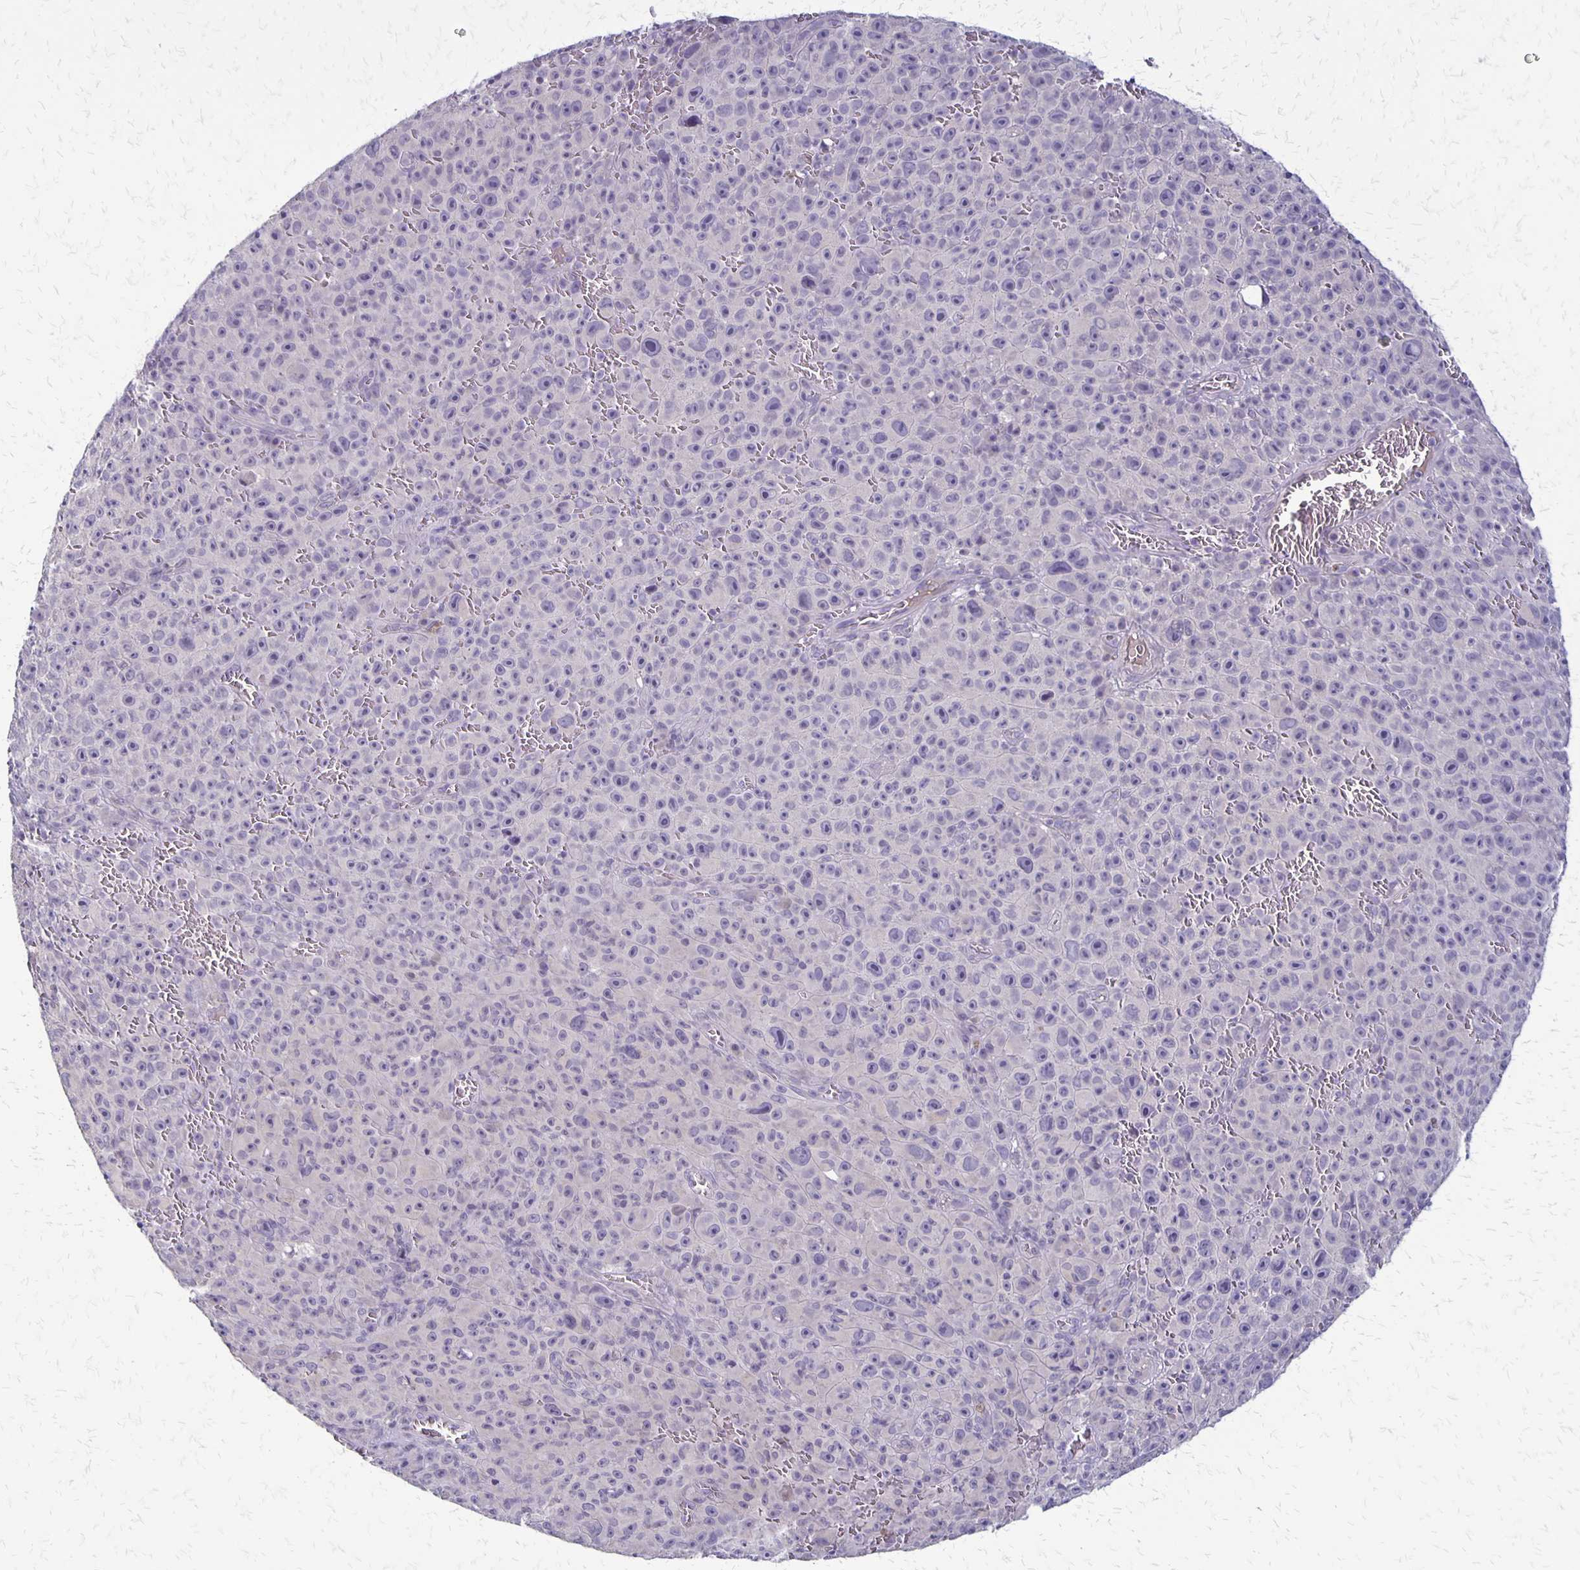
{"staining": {"intensity": "negative", "quantity": "none", "location": "none"}, "tissue": "melanoma", "cell_type": "Tumor cells", "image_type": "cancer", "snomed": [{"axis": "morphology", "description": "Malignant melanoma, NOS"}, {"axis": "topography", "description": "Skin"}], "caption": "High power microscopy photomicrograph of an immunohistochemistry image of melanoma, revealing no significant expression in tumor cells.", "gene": "SEPTIN5", "patient": {"sex": "female", "age": 82}}